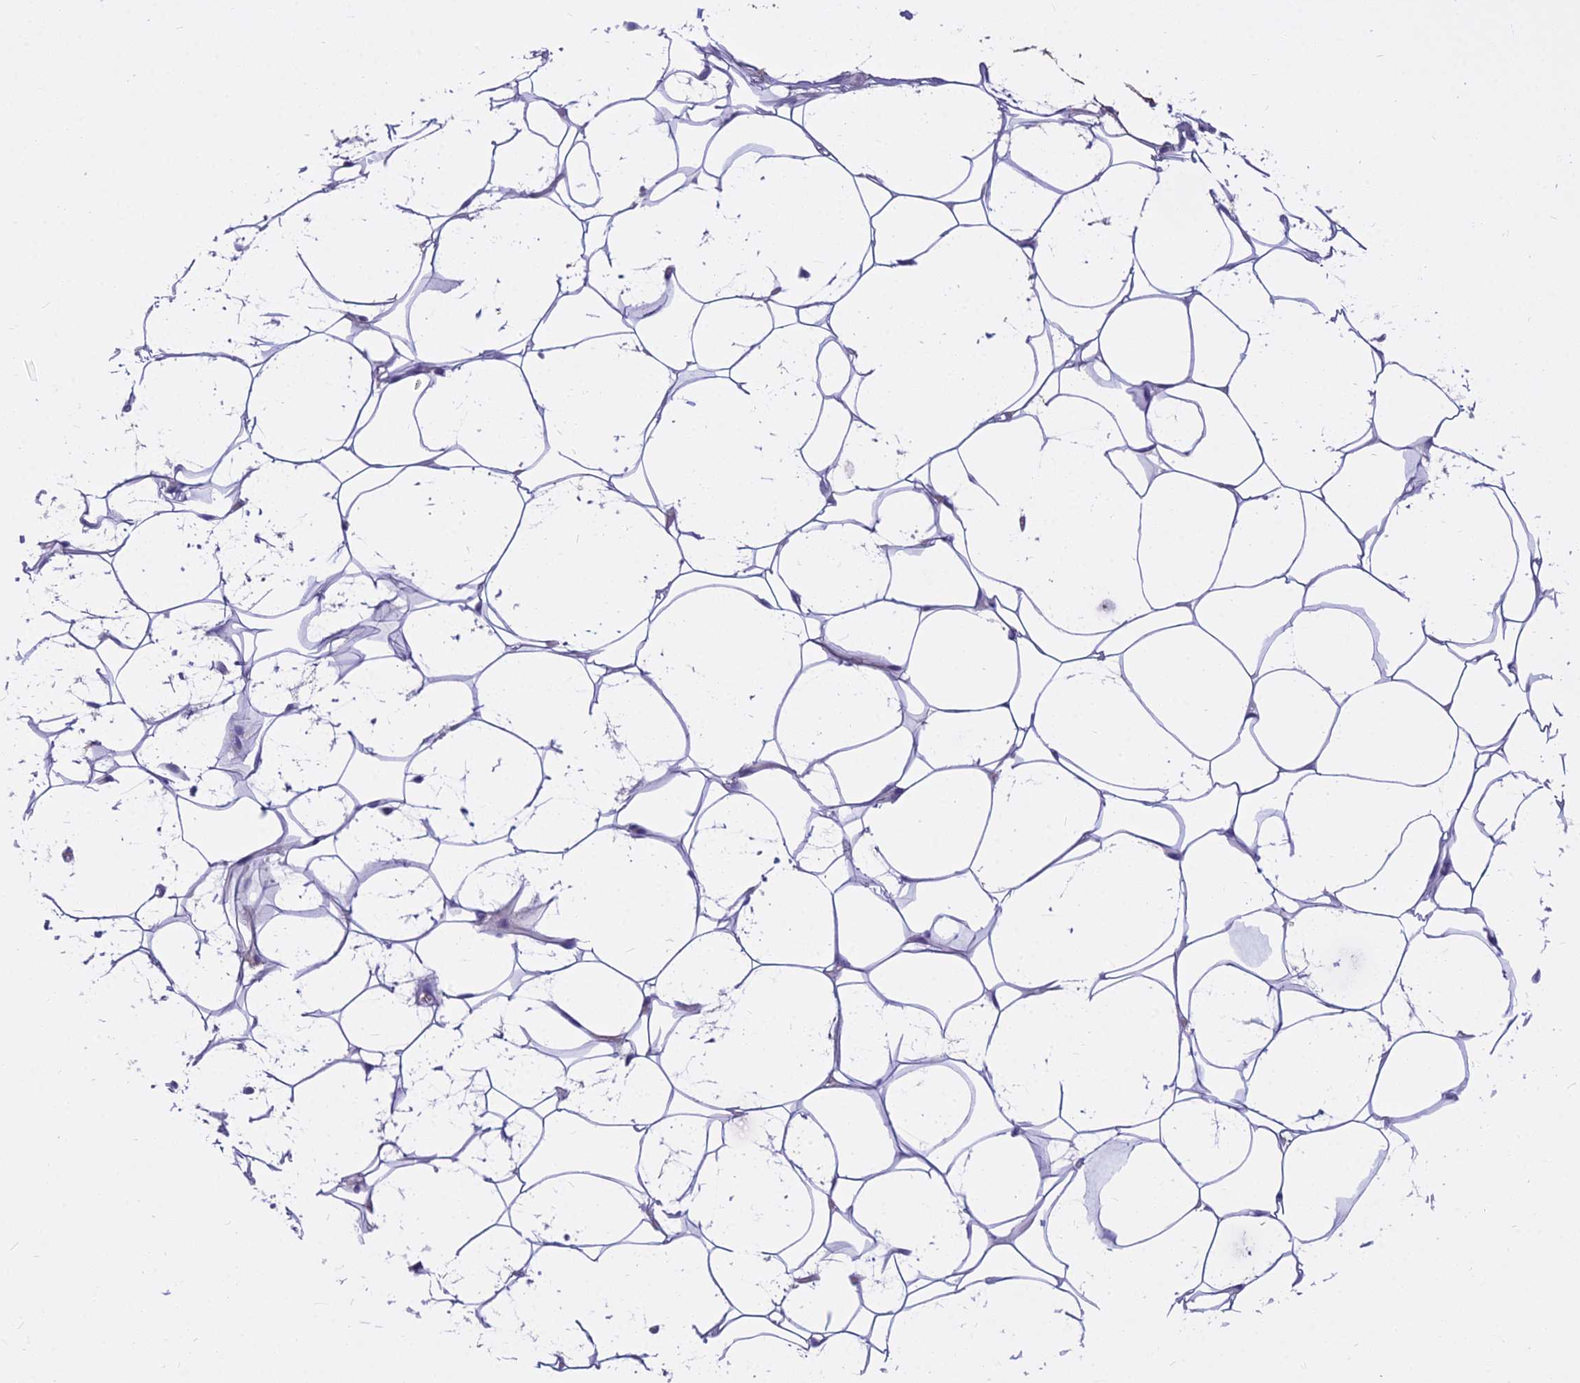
{"staining": {"intensity": "negative", "quantity": "none", "location": "none"}, "tissue": "adipose tissue", "cell_type": "Adipocytes", "image_type": "normal", "snomed": [{"axis": "morphology", "description": "Normal tissue, NOS"}, {"axis": "topography", "description": "Breast"}], "caption": "IHC micrograph of benign adipose tissue stained for a protein (brown), which demonstrates no staining in adipocytes.", "gene": "OSTN", "patient": {"sex": "female", "age": 26}}